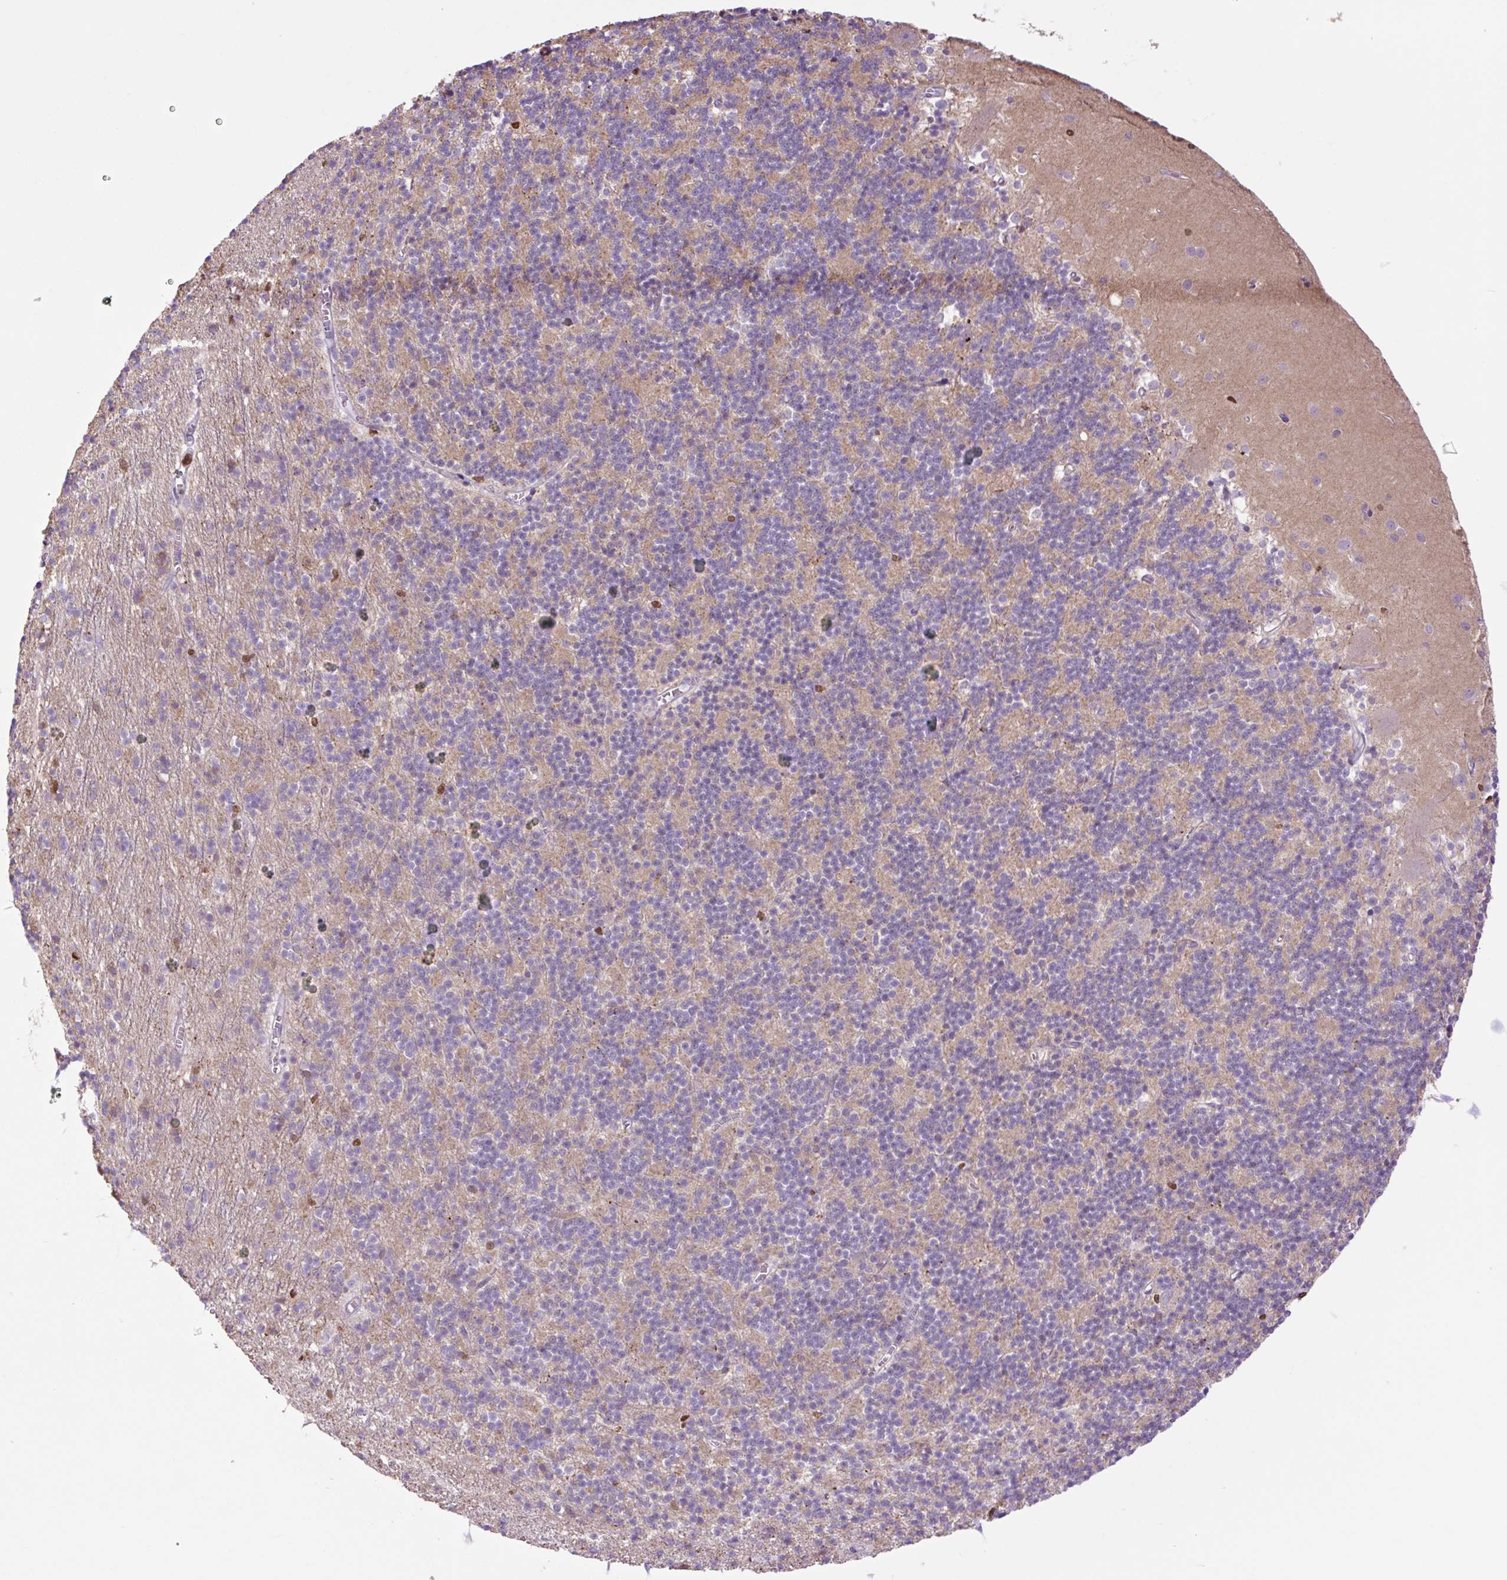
{"staining": {"intensity": "weak", "quantity": "25%-75%", "location": "cytoplasmic/membranous"}, "tissue": "cerebellum", "cell_type": "Cells in granular layer", "image_type": "normal", "snomed": [{"axis": "morphology", "description": "Normal tissue, NOS"}, {"axis": "topography", "description": "Cerebellum"}], "caption": "Immunohistochemistry (IHC) (DAB) staining of unremarkable cerebellum exhibits weak cytoplasmic/membranous protein expression in approximately 25%-75% of cells in granular layer.", "gene": "SPI1", "patient": {"sex": "male", "age": 54}}